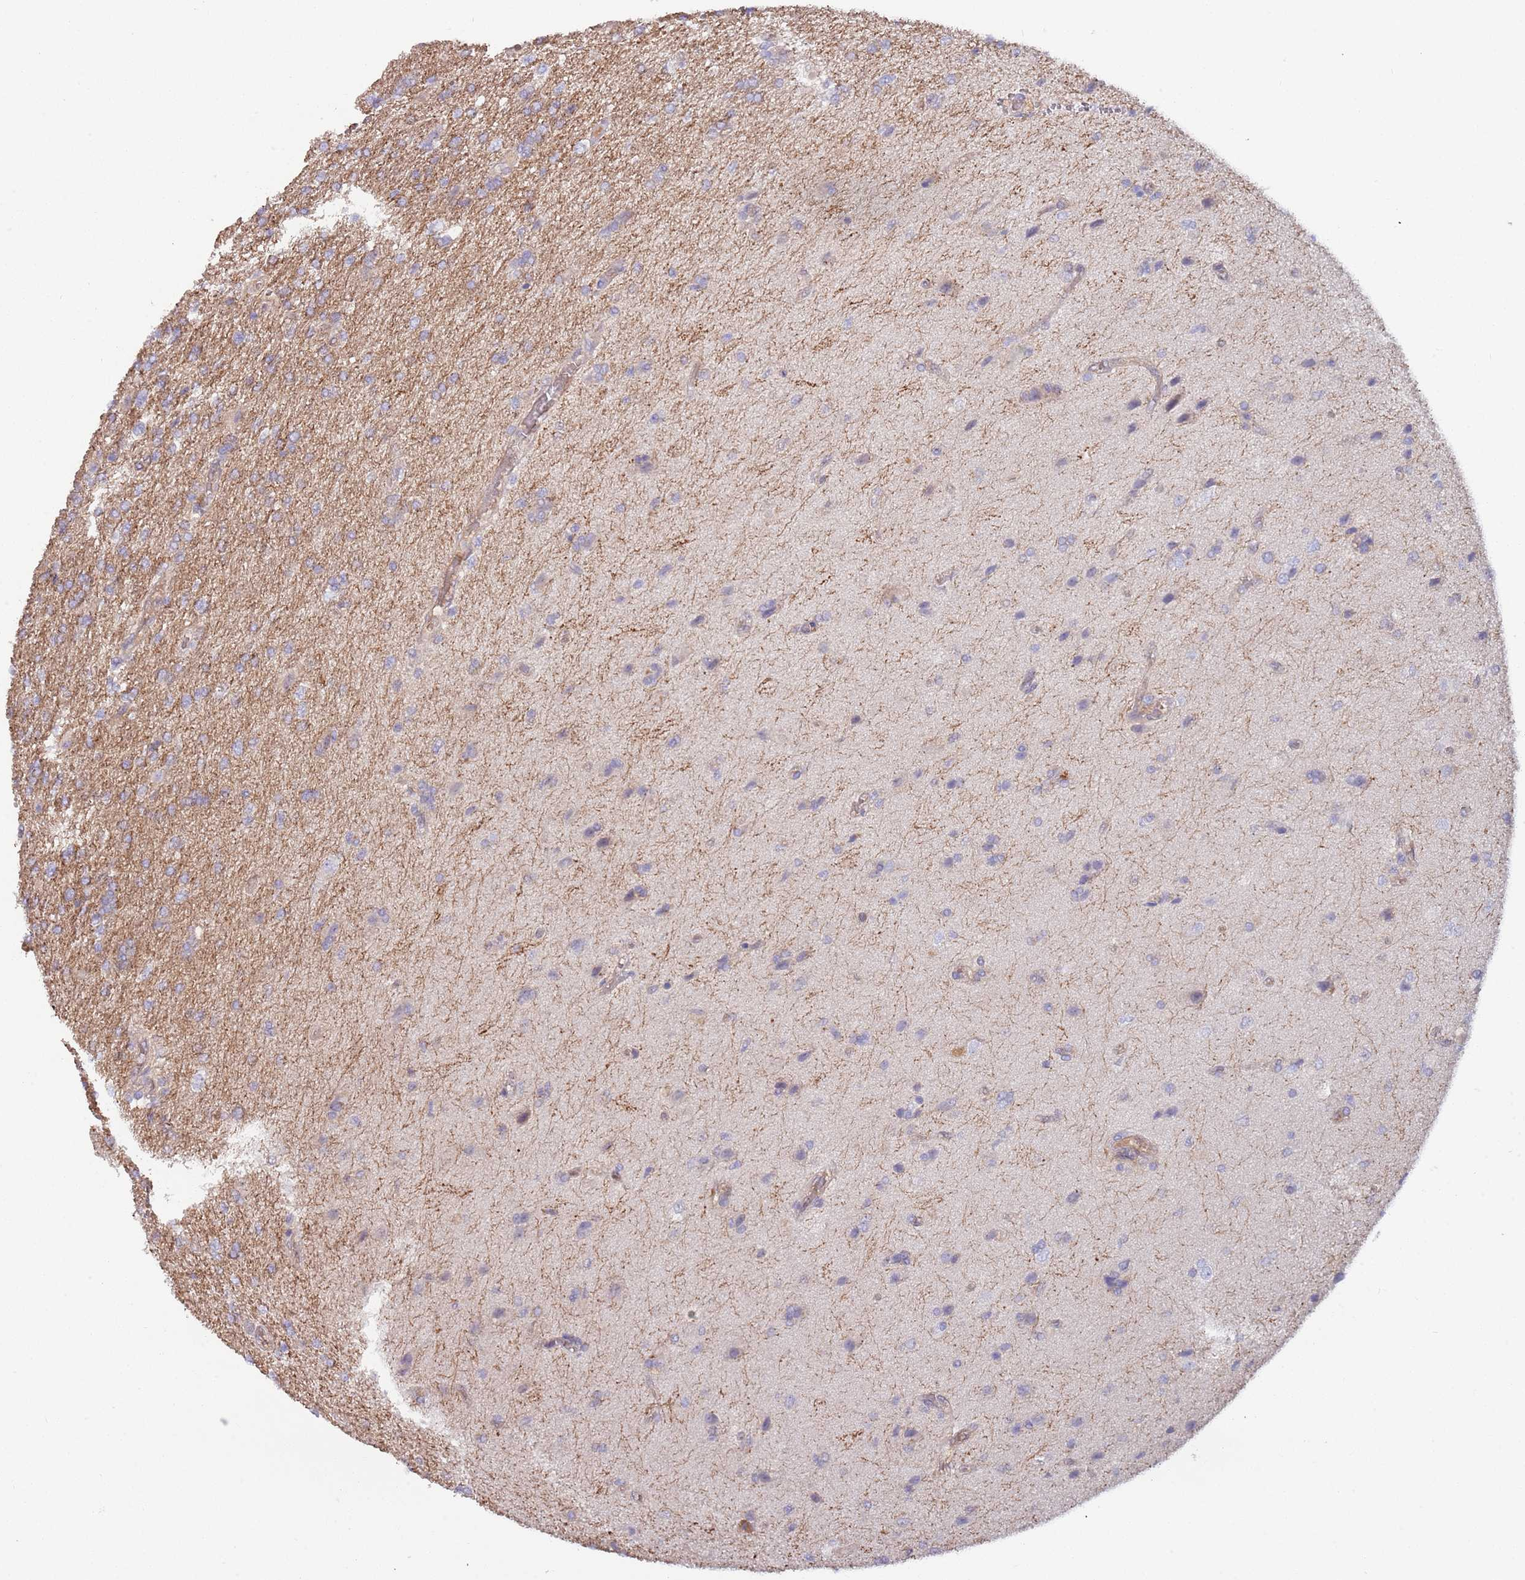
{"staining": {"intensity": "negative", "quantity": "none", "location": "none"}, "tissue": "glioma", "cell_type": "Tumor cells", "image_type": "cancer", "snomed": [{"axis": "morphology", "description": "Glioma, malignant, High grade"}, {"axis": "topography", "description": "Brain"}], "caption": "High magnification brightfield microscopy of malignant glioma (high-grade) stained with DAB (brown) and counterstained with hematoxylin (blue): tumor cells show no significant positivity.", "gene": "GSDMD", "patient": {"sex": "male", "age": 56}}